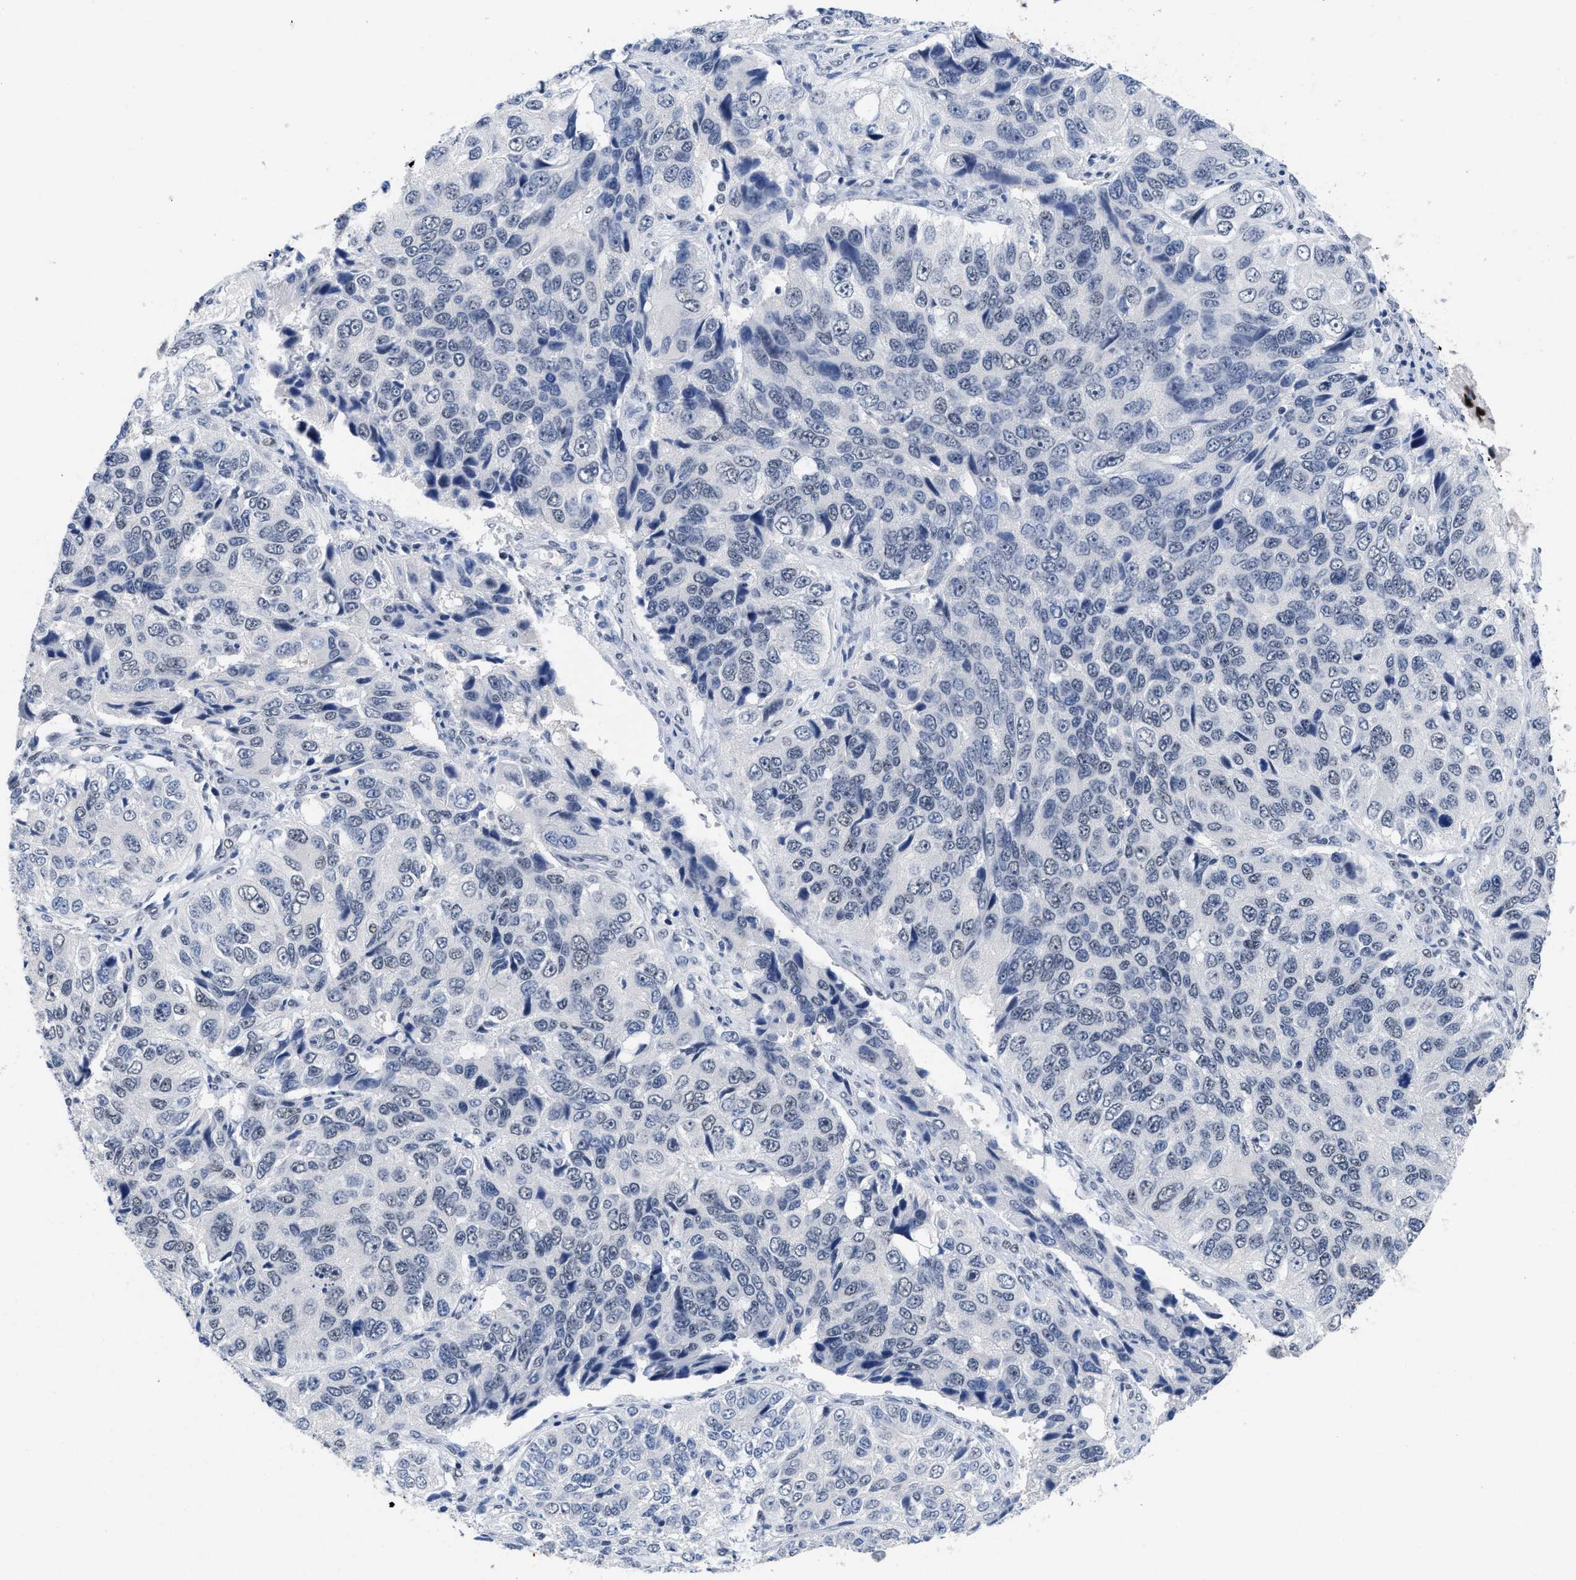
{"staining": {"intensity": "negative", "quantity": "none", "location": "none"}, "tissue": "ovarian cancer", "cell_type": "Tumor cells", "image_type": "cancer", "snomed": [{"axis": "morphology", "description": "Carcinoma, endometroid"}, {"axis": "topography", "description": "Ovary"}], "caption": "The image exhibits no significant staining in tumor cells of endometroid carcinoma (ovarian).", "gene": "GGNBP2", "patient": {"sex": "female", "age": 51}}